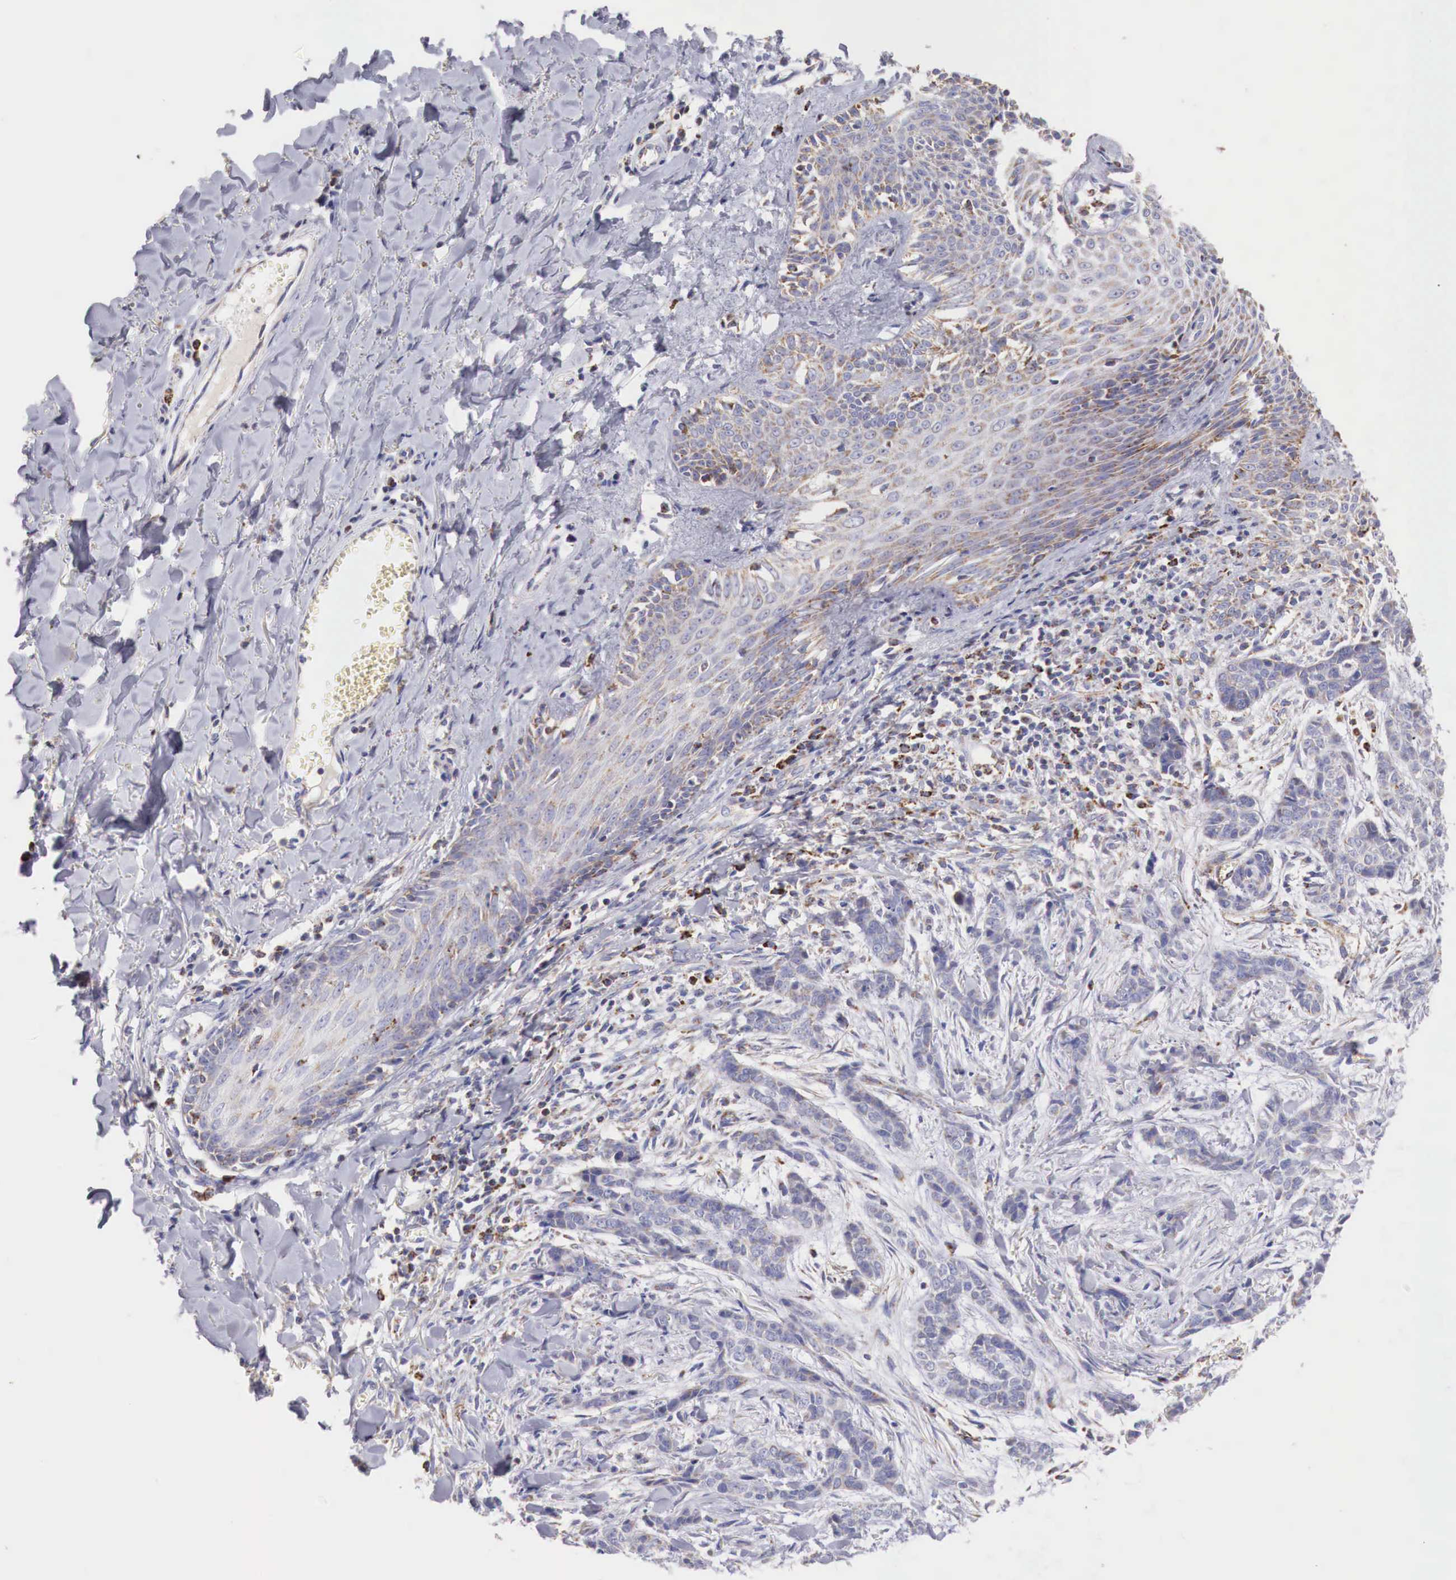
{"staining": {"intensity": "weak", "quantity": "25%-75%", "location": "cytoplasmic/membranous"}, "tissue": "skin cancer", "cell_type": "Tumor cells", "image_type": "cancer", "snomed": [{"axis": "morphology", "description": "Normal tissue, NOS"}, {"axis": "morphology", "description": "Basal cell carcinoma"}, {"axis": "topography", "description": "Skin"}], "caption": "Skin basal cell carcinoma was stained to show a protein in brown. There is low levels of weak cytoplasmic/membranous staining in approximately 25%-75% of tumor cells.", "gene": "IDH3G", "patient": {"sex": "female", "age": 65}}